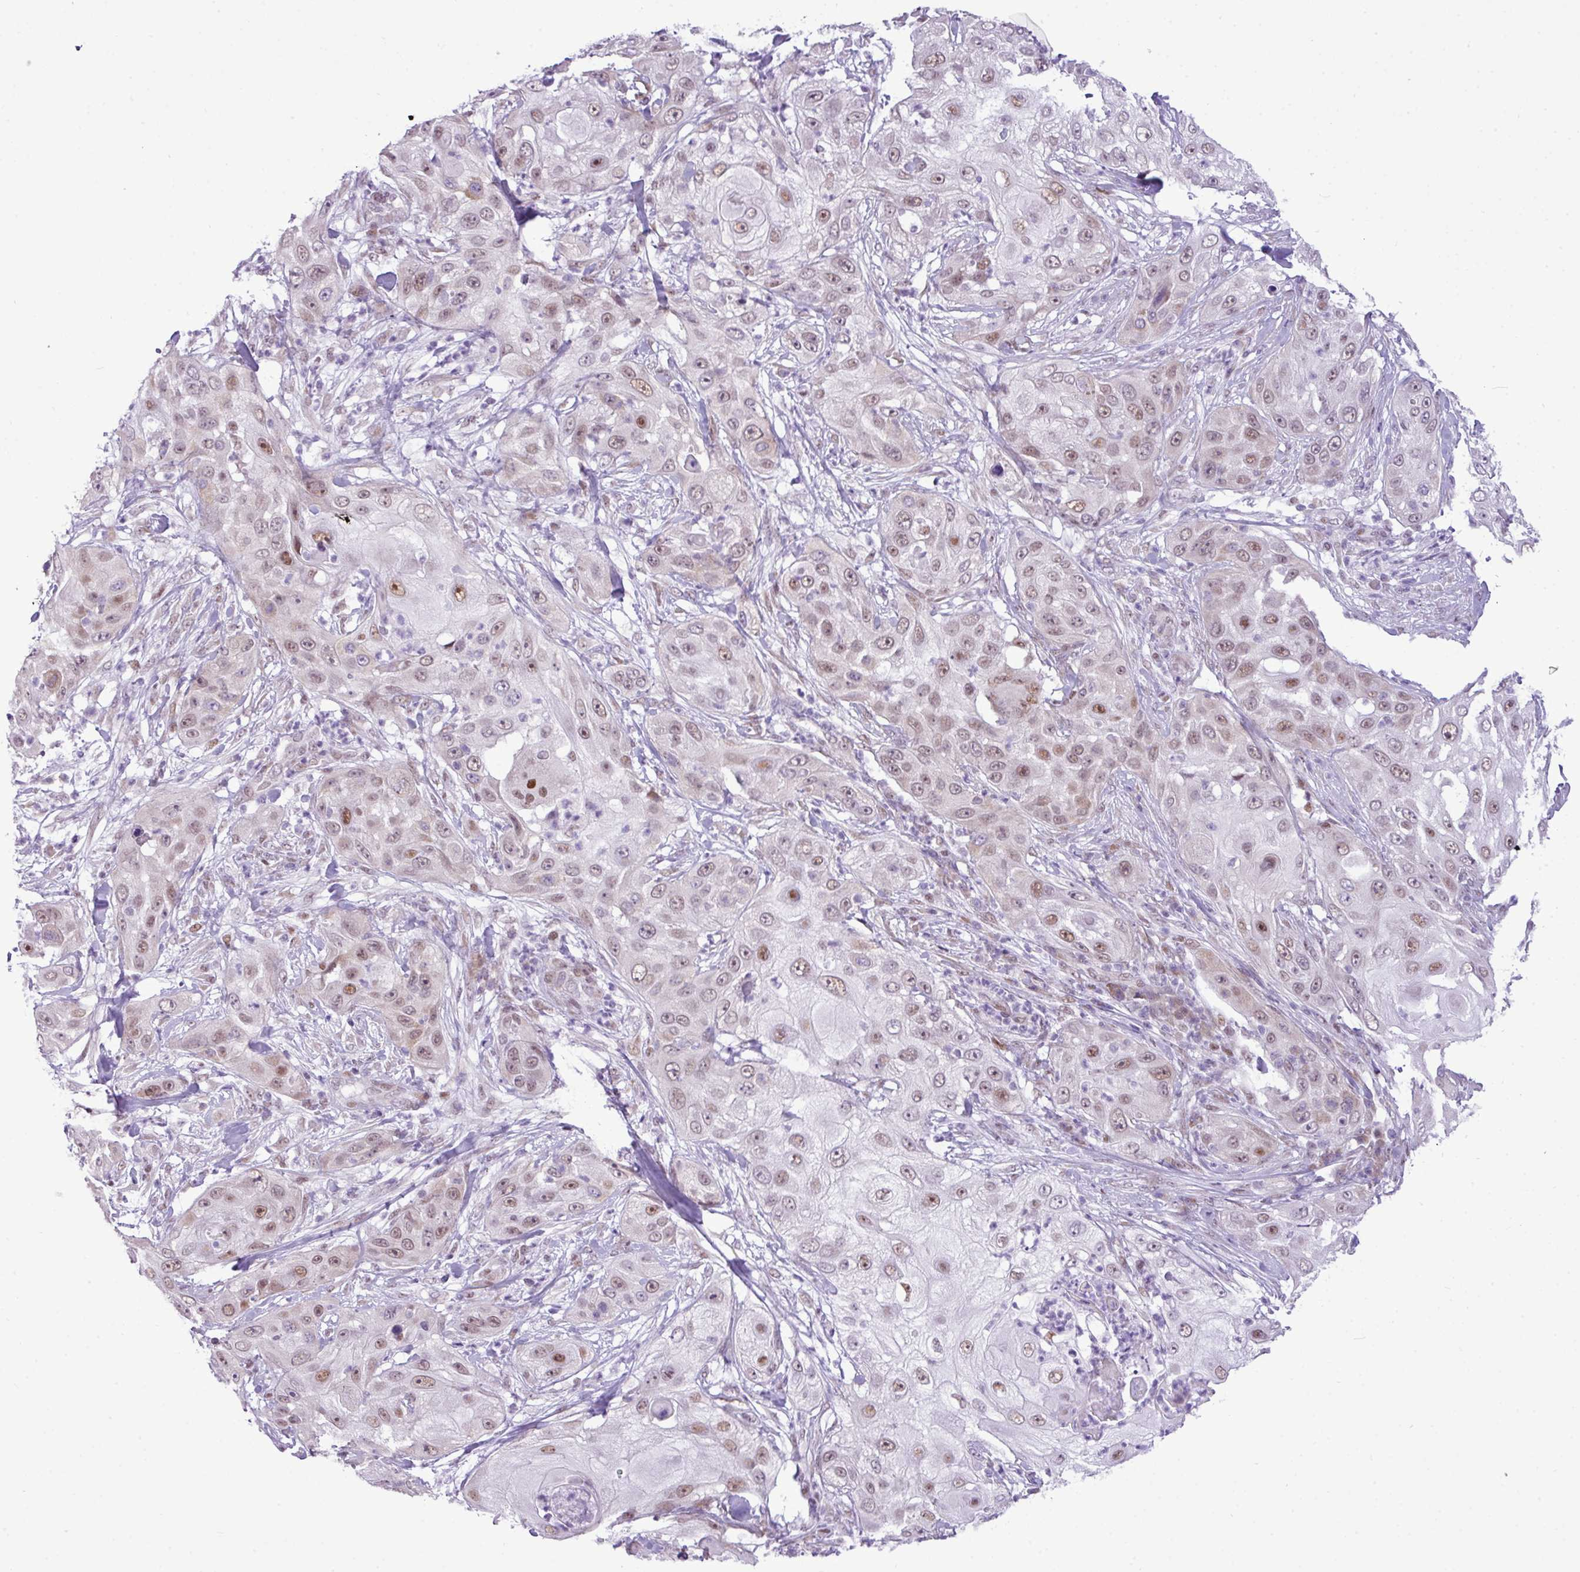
{"staining": {"intensity": "moderate", "quantity": "25%-75%", "location": "nuclear"}, "tissue": "skin cancer", "cell_type": "Tumor cells", "image_type": "cancer", "snomed": [{"axis": "morphology", "description": "Squamous cell carcinoma, NOS"}, {"axis": "topography", "description": "Skin"}], "caption": "The histopathology image displays a brown stain indicating the presence of a protein in the nuclear of tumor cells in skin squamous cell carcinoma. The staining is performed using DAB brown chromogen to label protein expression. The nuclei are counter-stained blue using hematoxylin.", "gene": "ELOA2", "patient": {"sex": "female", "age": 44}}